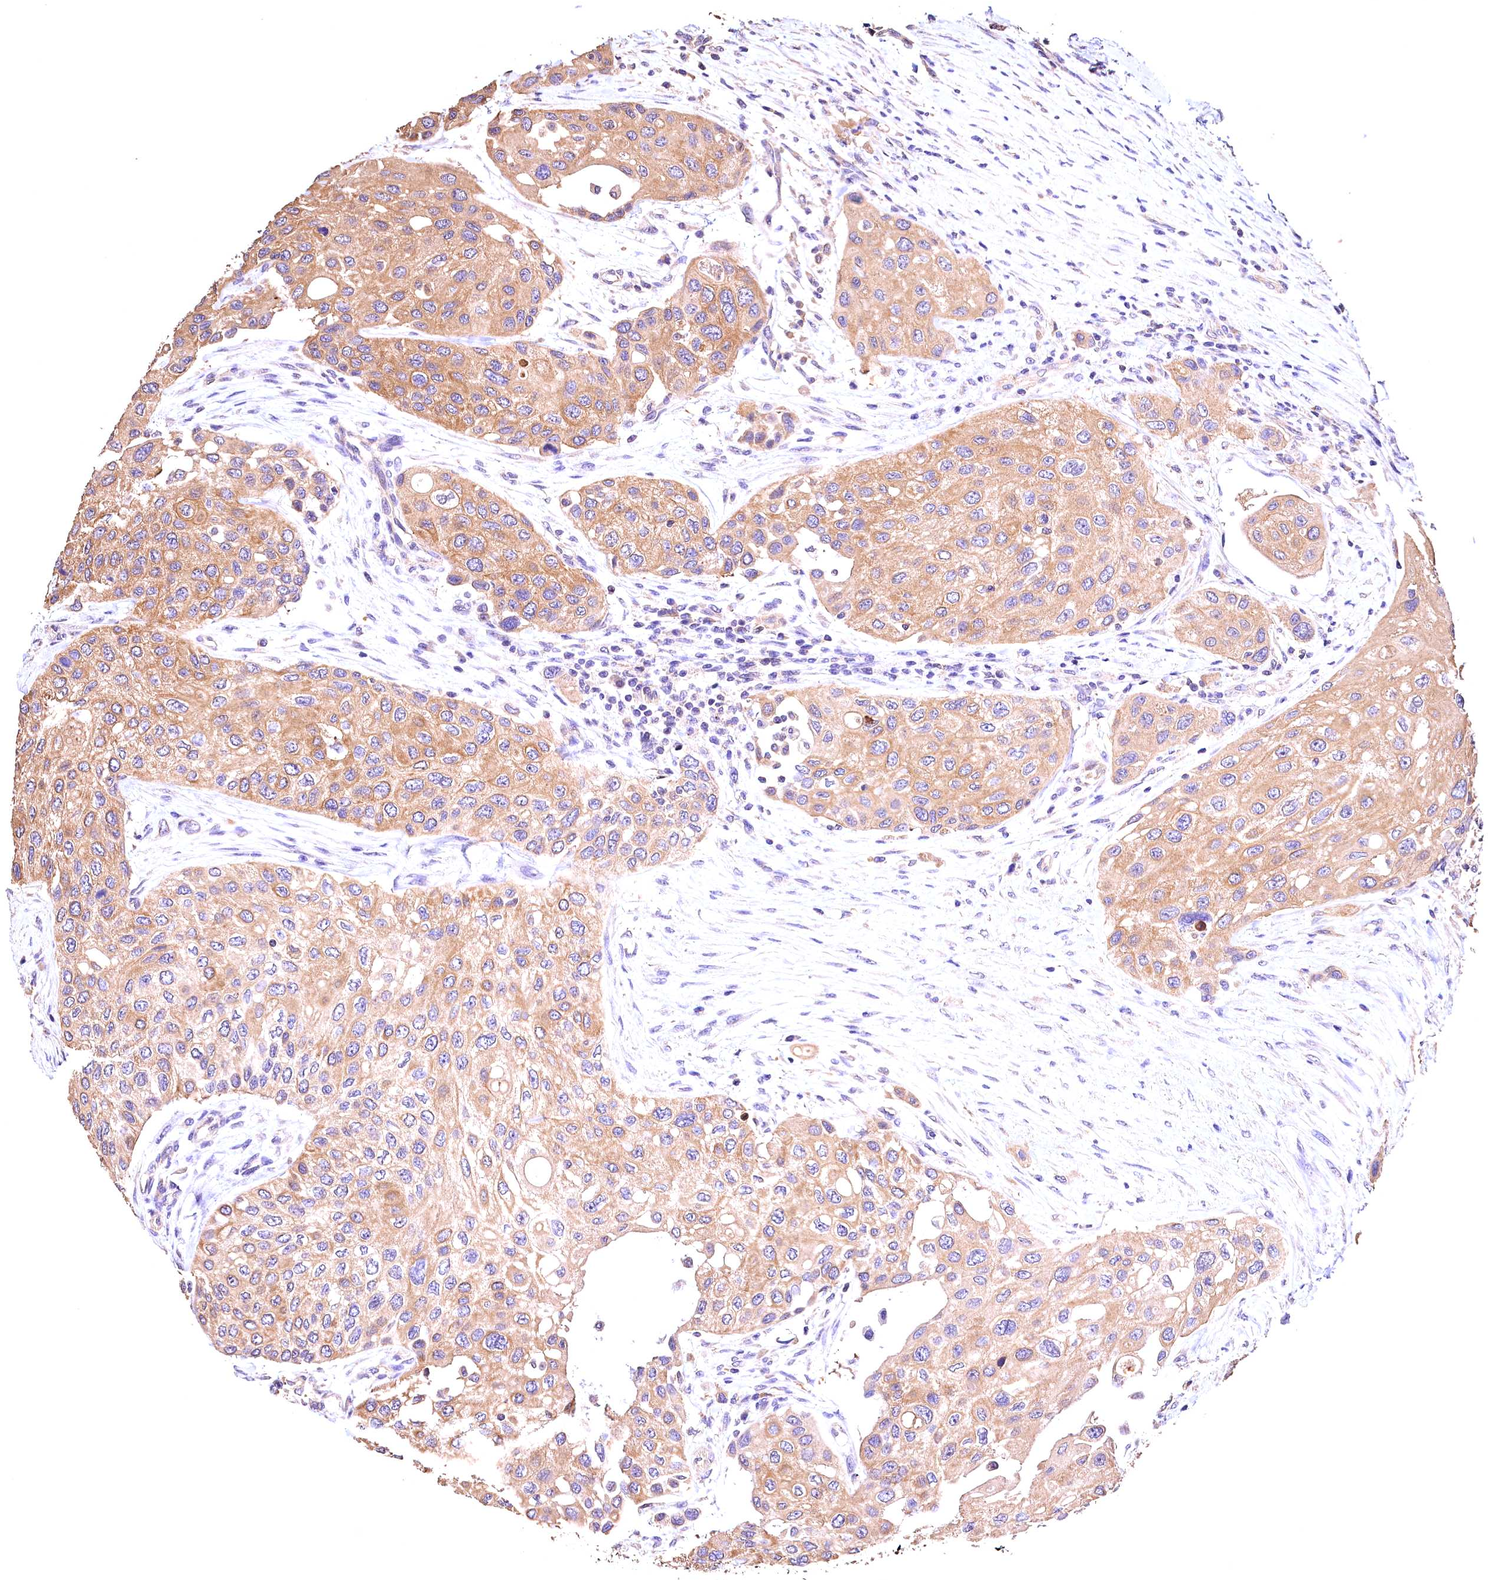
{"staining": {"intensity": "moderate", "quantity": ">75%", "location": "cytoplasmic/membranous"}, "tissue": "urothelial cancer", "cell_type": "Tumor cells", "image_type": "cancer", "snomed": [{"axis": "morphology", "description": "Normal tissue, NOS"}, {"axis": "morphology", "description": "Urothelial carcinoma, High grade"}, {"axis": "topography", "description": "Vascular tissue"}, {"axis": "topography", "description": "Urinary bladder"}], "caption": "An IHC micrograph of tumor tissue is shown. Protein staining in brown labels moderate cytoplasmic/membranous positivity in urothelial cancer within tumor cells.", "gene": "OAS3", "patient": {"sex": "female", "age": 56}}